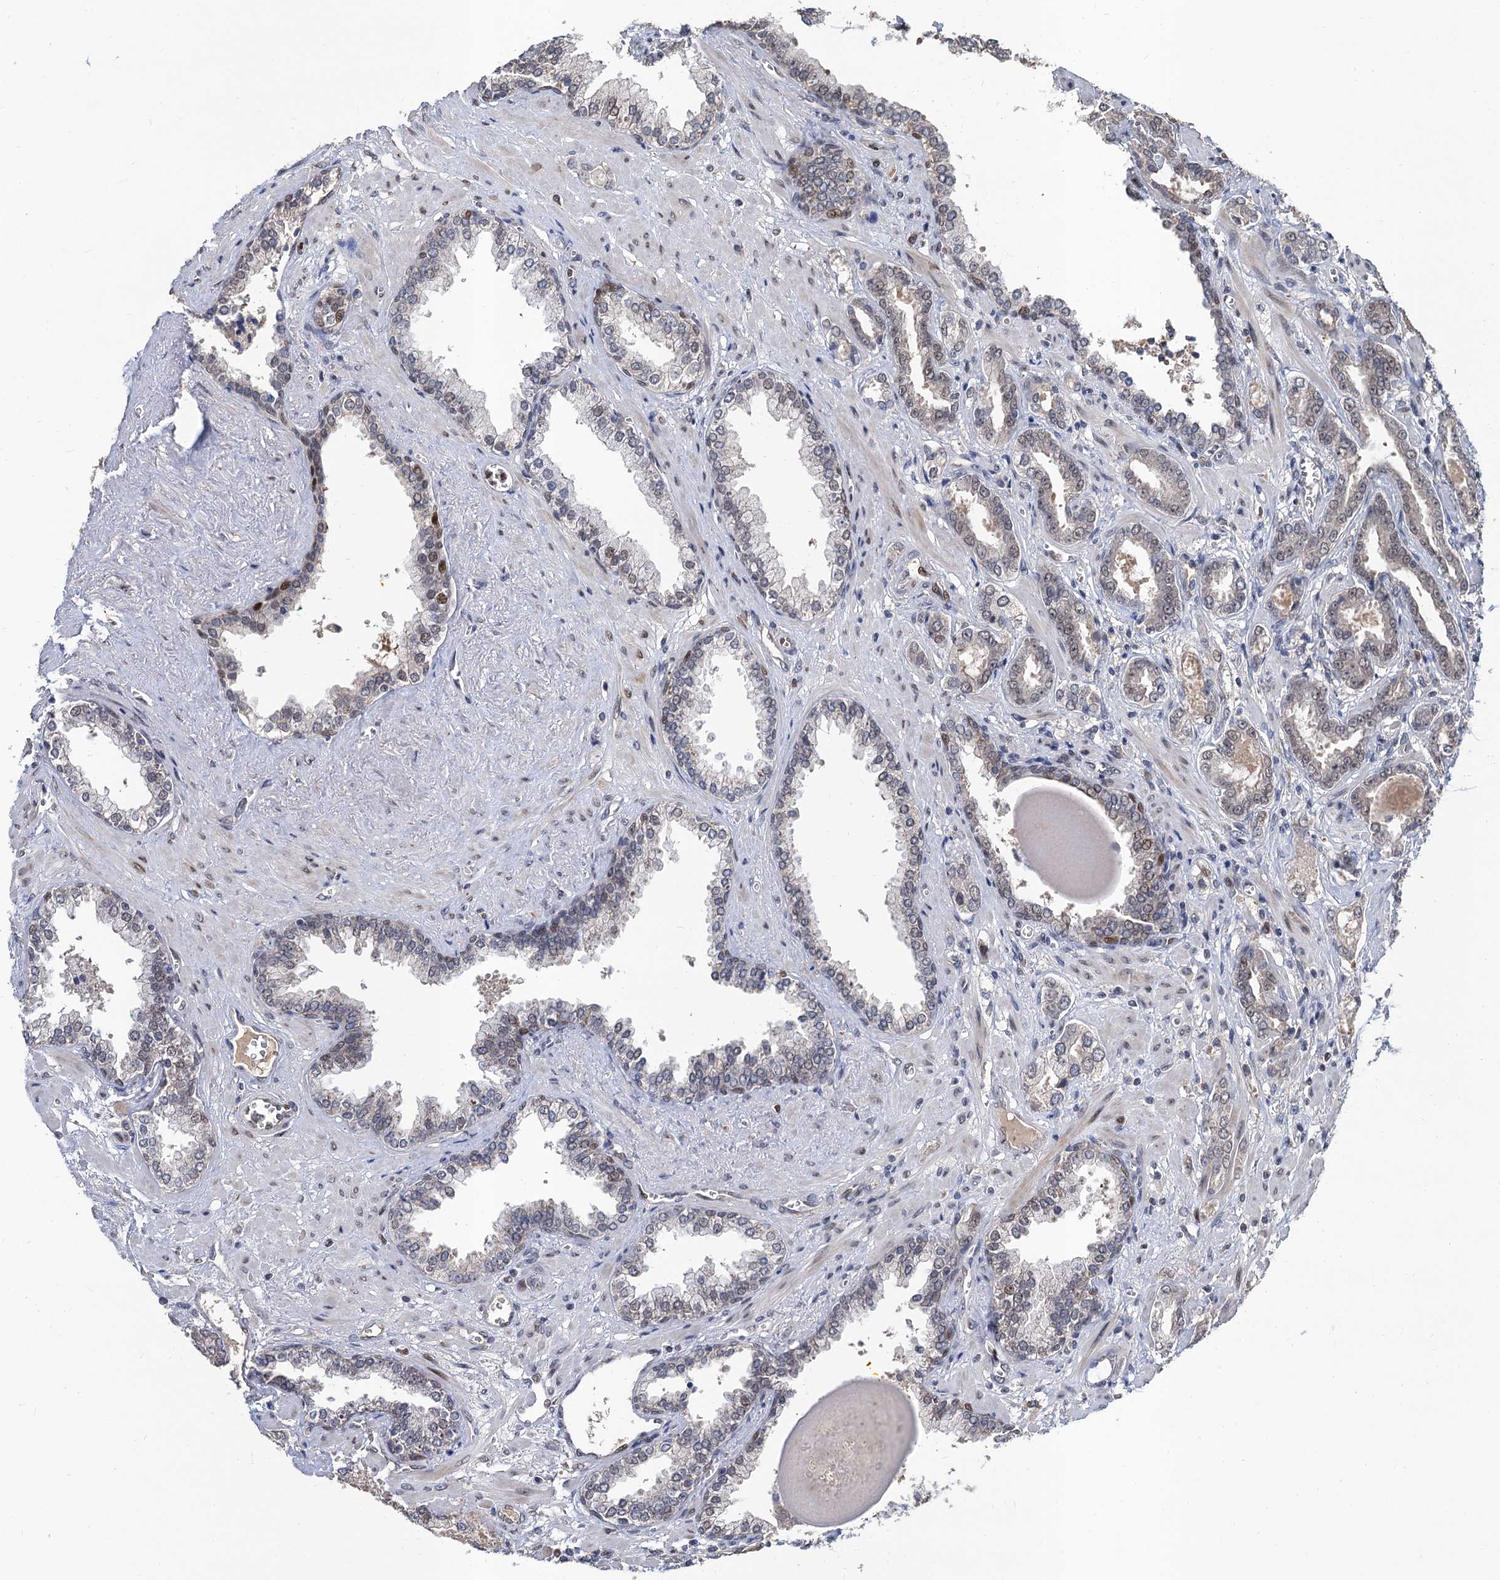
{"staining": {"intensity": "weak", "quantity": "25%-75%", "location": "nuclear"}, "tissue": "prostate cancer", "cell_type": "Tumor cells", "image_type": "cancer", "snomed": [{"axis": "morphology", "description": "Adenocarcinoma, High grade"}, {"axis": "topography", "description": "Prostate and seminal vesicle, NOS"}], "caption": "High-magnification brightfield microscopy of prostate high-grade adenocarcinoma stained with DAB (3,3'-diaminobenzidine) (brown) and counterstained with hematoxylin (blue). tumor cells exhibit weak nuclear expression is appreciated in about25%-75% of cells.", "gene": "TSEN34", "patient": {"sex": "male", "age": 67}}